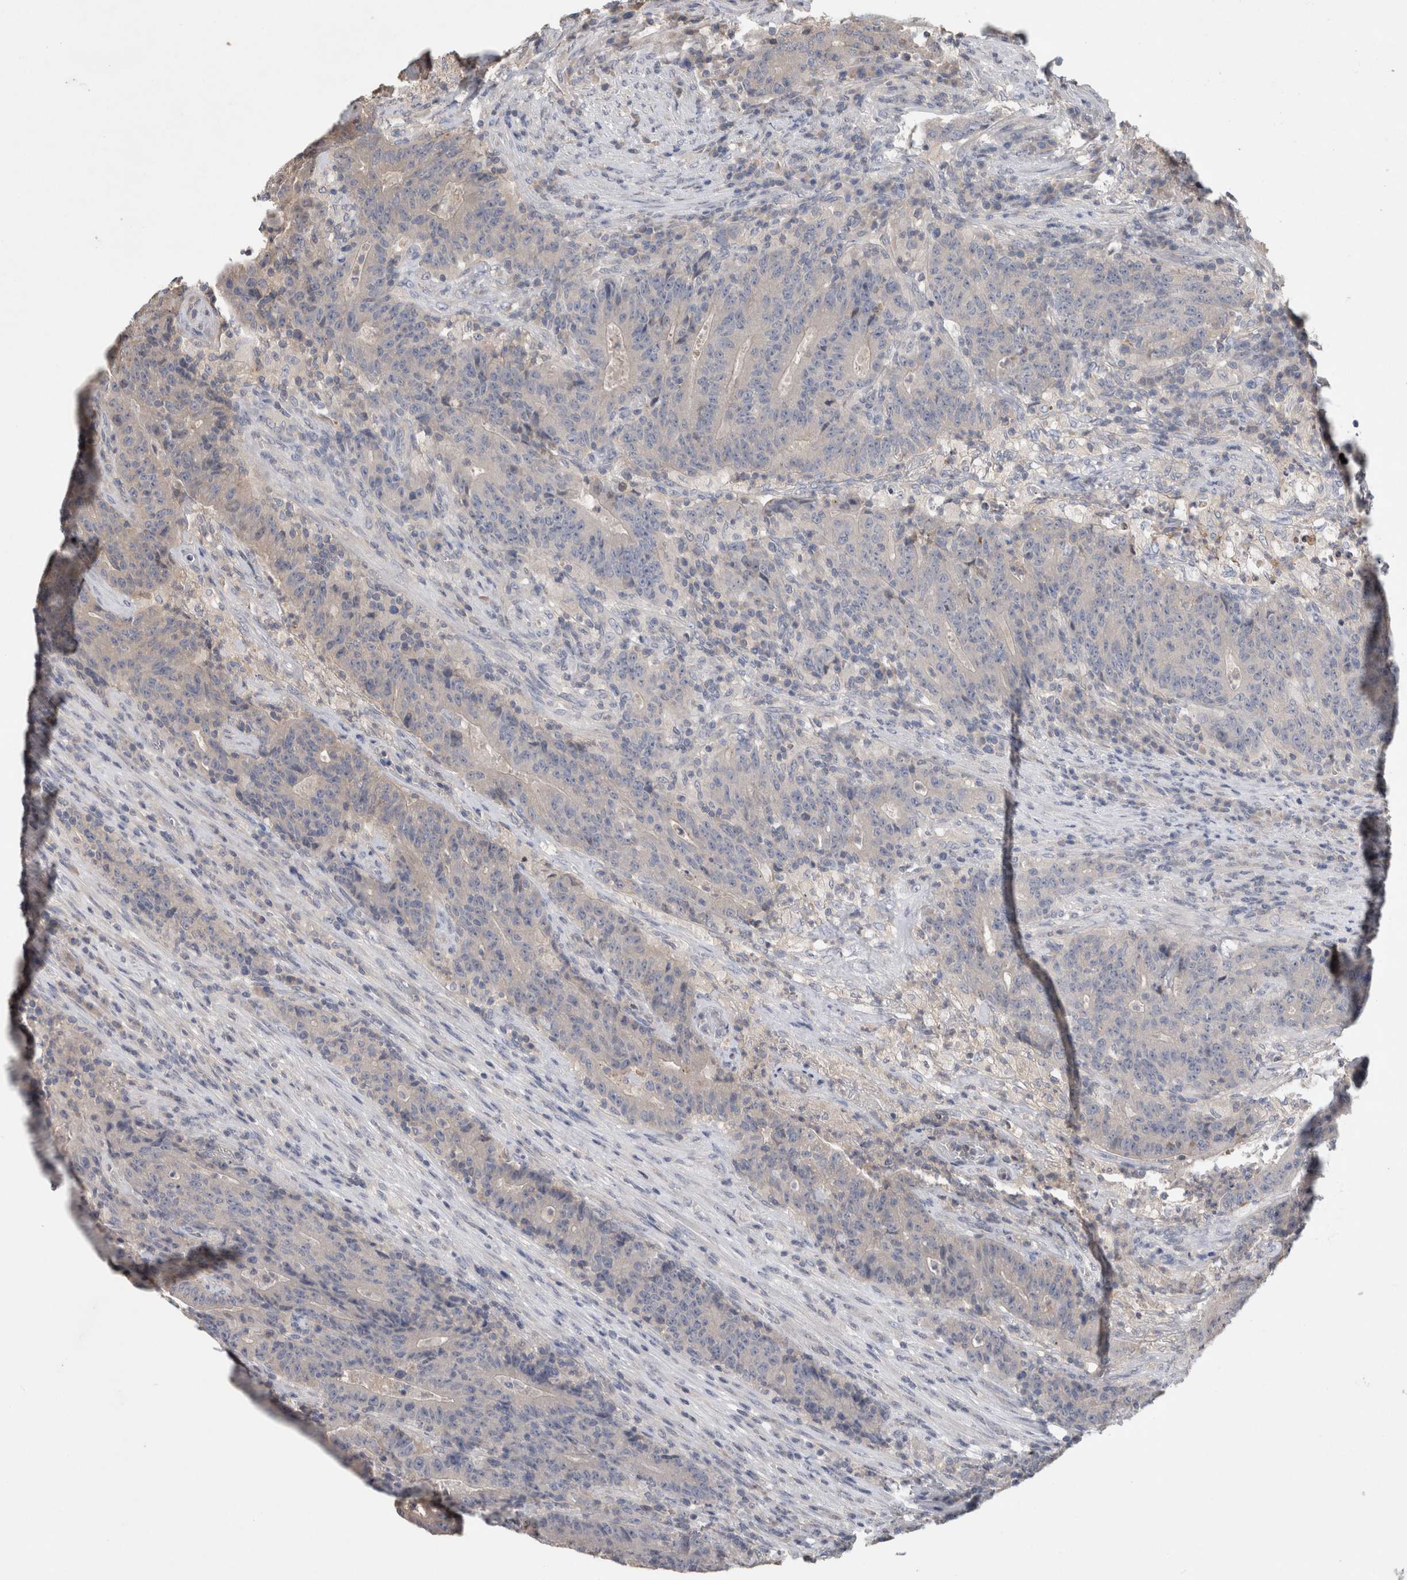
{"staining": {"intensity": "negative", "quantity": "none", "location": "none"}, "tissue": "colorectal cancer", "cell_type": "Tumor cells", "image_type": "cancer", "snomed": [{"axis": "morphology", "description": "Normal tissue, NOS"}, {"axis": "morphology", "description": "Adenocarcinoma, NOS"}, {"axis": "topography", "description": "Colon"}], "caption": "Human colorectal cancer stained for a protein using immunohistochemistry reveals no positivity in tumor cells.", "gene": "TRIM5", "patient": {"sex": "female", "age": 75}}